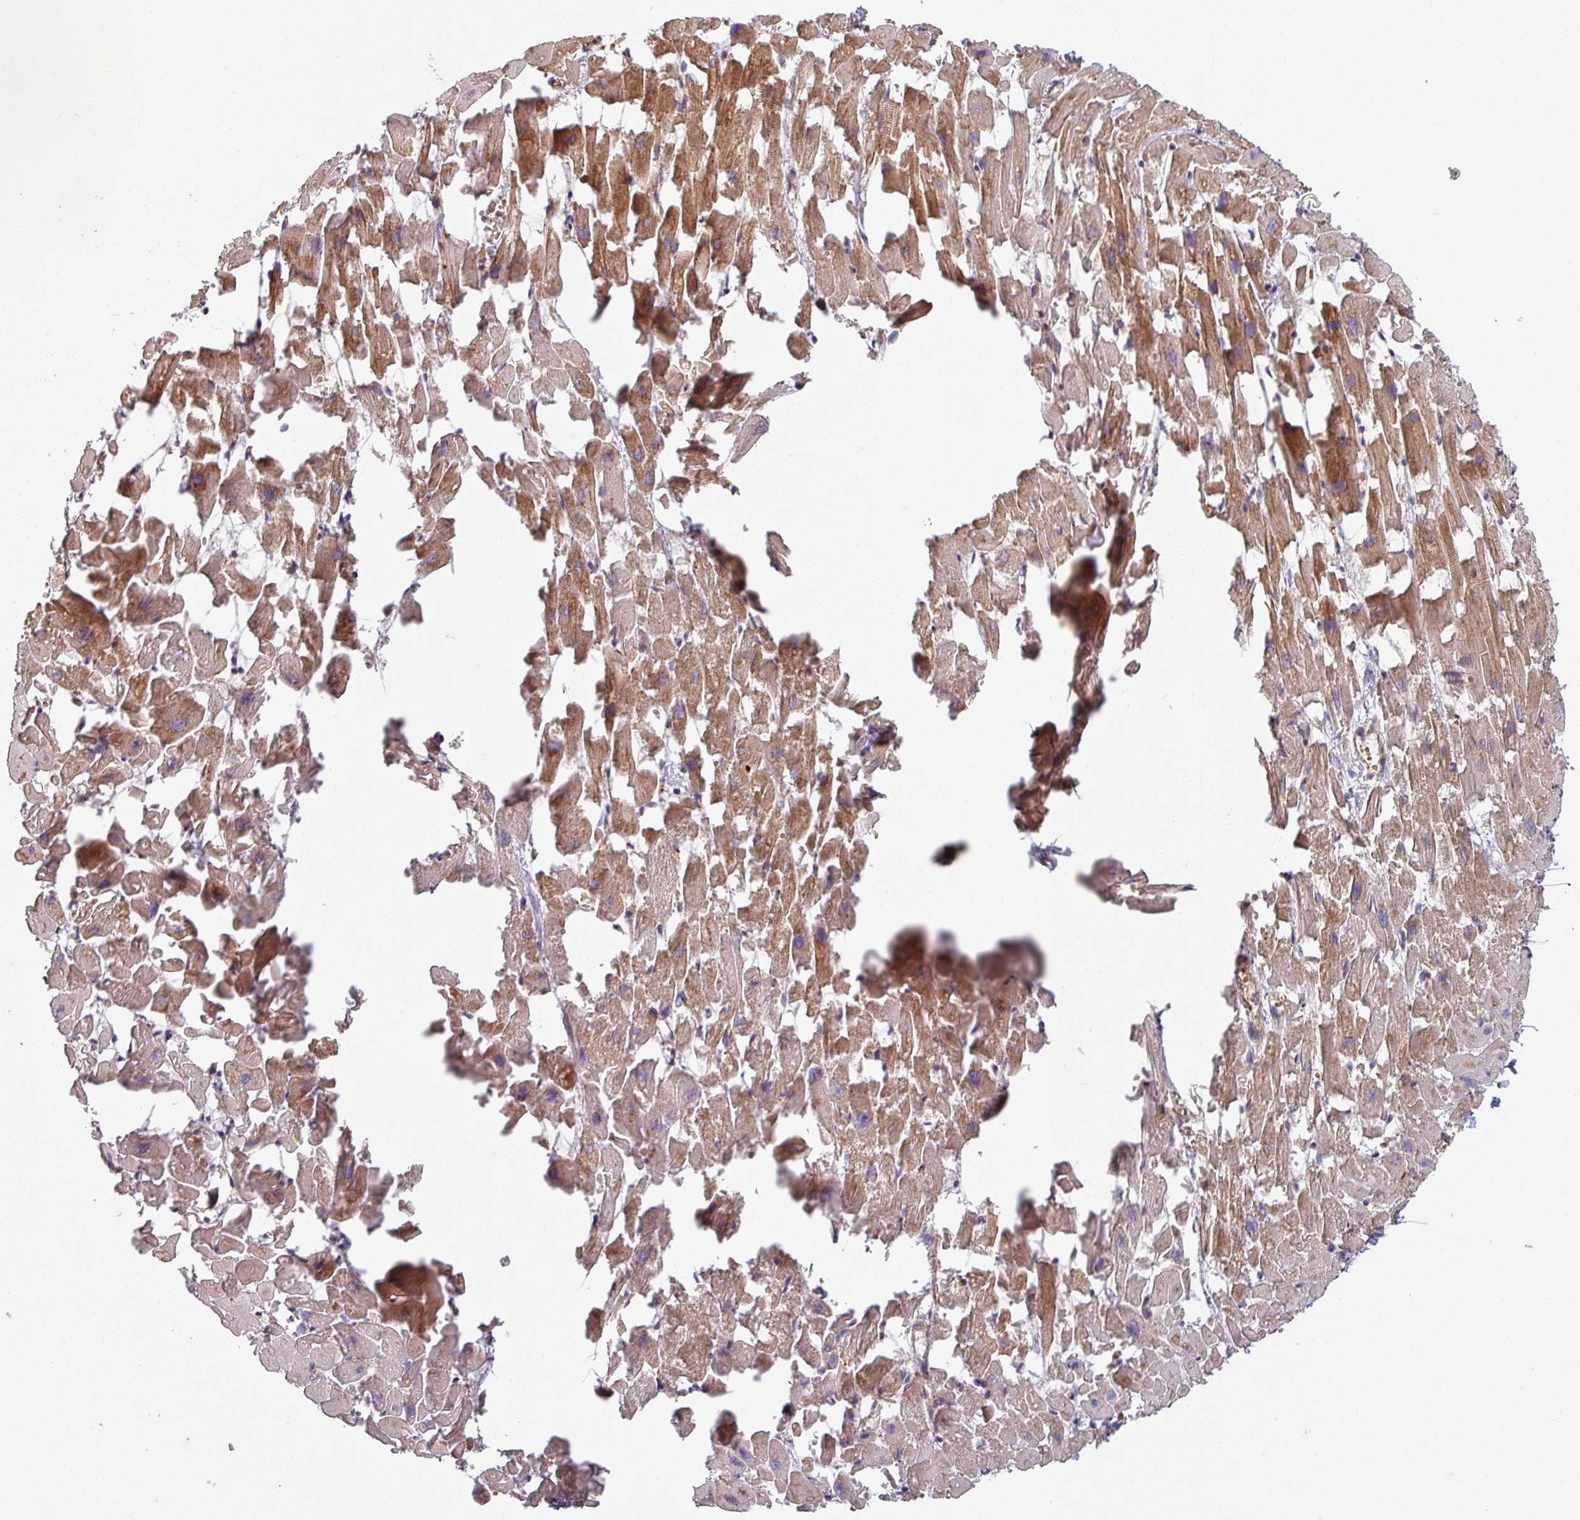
{"staining": {"intensity": "moderate", "quantity": ">75%", "location": "cytoplasmic/membranous"}, "tissue": "heart muscle", "cell_type": "Cardiomyocytes", "image_type": "normal", "snomed": [{"axis": "morphology", "description": "Normal tissue, NOS"}, {"axis": "topography", "description": "Heart"}], "caption": "Immunohistochemistry (IHC) image of benign heart muscle stained for a protein (brown), which shows medium levels of moderate cytoplasmic/membranous expression in approximately >75% of cardiomyocytes.", "gene": "C4BPB", "patient": {"sex": "female", "age": 64}}